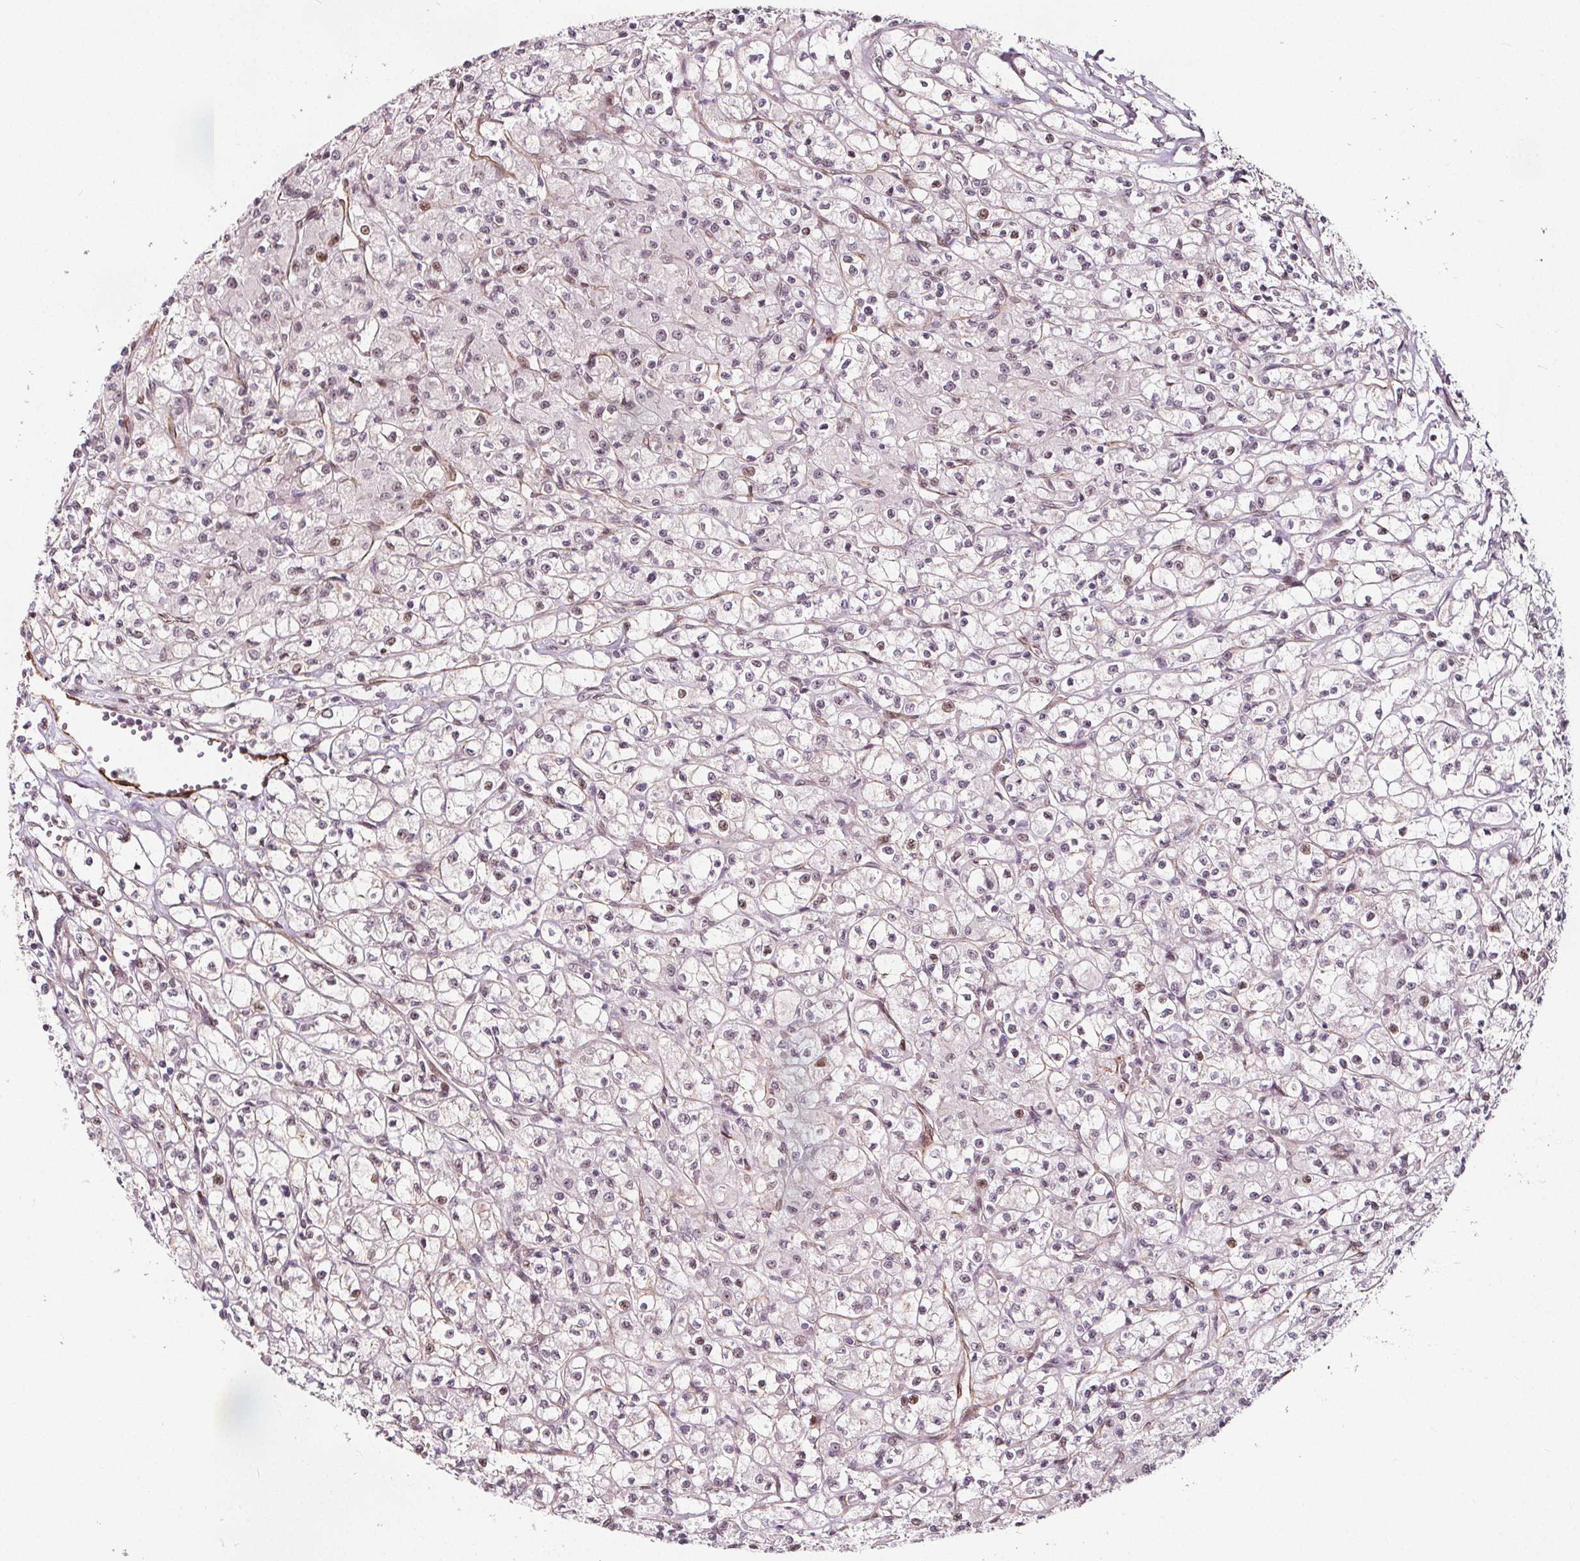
{"staining": {"intensity": "weak", "quantity": "<25%", "location": "nuclear"}, "tissue": "renal cancer", "cell_type": "Tumor cells", "image_type": "cancer", "snomed": [{"axis": "morphology", "description": "Adenocarcinoma, NOS"}, {"axis": "topography", "description": "Kidney"}], "caption": "The image exhibits no staining of tumor cells in adenocarcinoma (renal).", "gene": "HAS1", "patient": {"sex": "female", "age": 70}}